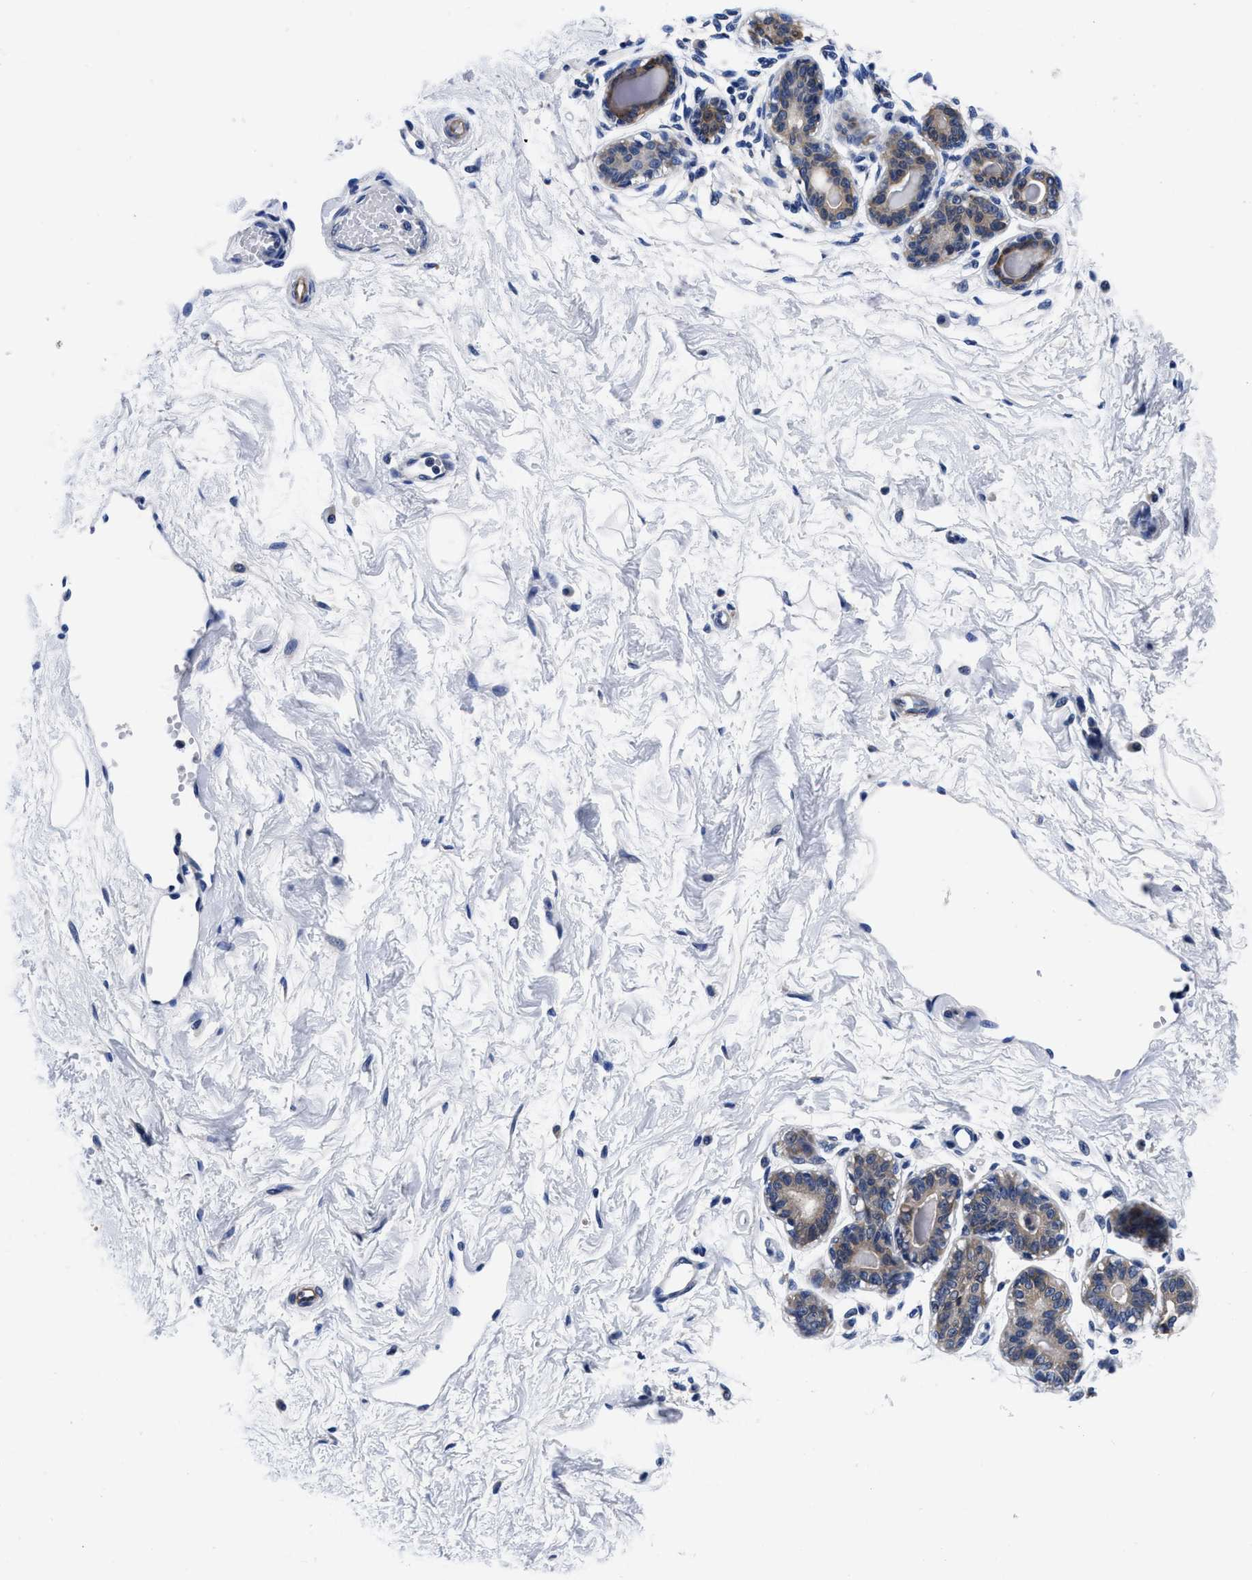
{"staining": {"intensity": "negative", "quantity": "none", "location": "none"}, "tissue": "breast", "cell_type": "Adipocytes", "image_type": "normal", "snomed": [{"axis": "morphology", "description": "Normal tissue, NOS"}, {"axis": "topography", "description": "Breast"}], "caption": "This is a photomicrograph of IHC staining of benign breast, which shows no staining in adipocytes.", "gene": "SLC35F1", "patient": {"sex": "female", "age": 45}}